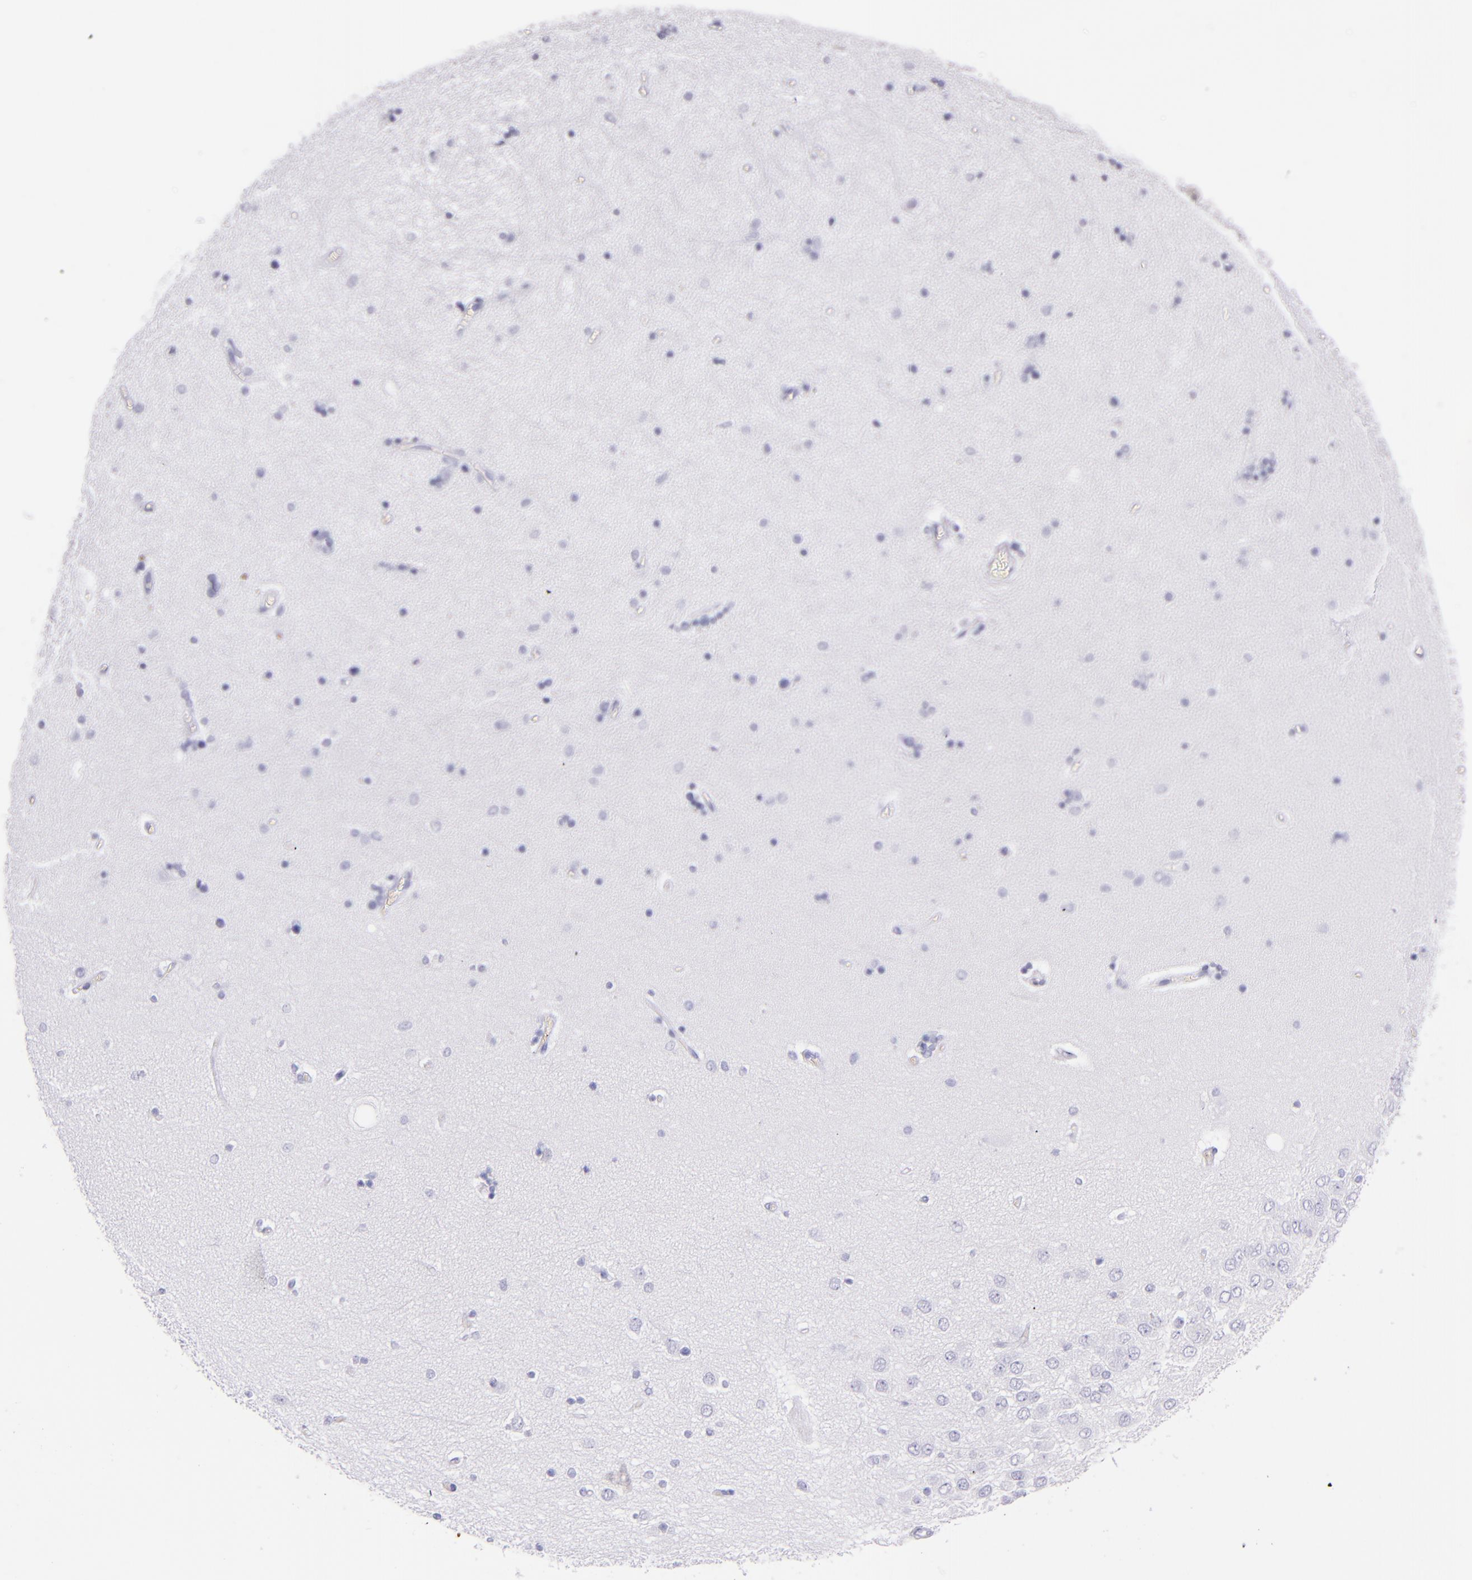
{"staining": {"intensity": "negative", "quantity": "none", "location": "none"}, "tissue": "hippocampus", "cell_type": "Glial cells", "image_type": "normal", "snomed": [{"axis": "morphology", "description": "Normal tissue, NOS"}, {"axis": "topography", "description": "Hippocampus"}], "caption": "IHC photomicrograph of unremarkable hippocampus: hippocampus stained with DAB (3,3'-diaminobenzidine) displays no significant protein staining in glial cells.", "gene": "SFTPB", "patient": {"sex": "female", "age": 54}}